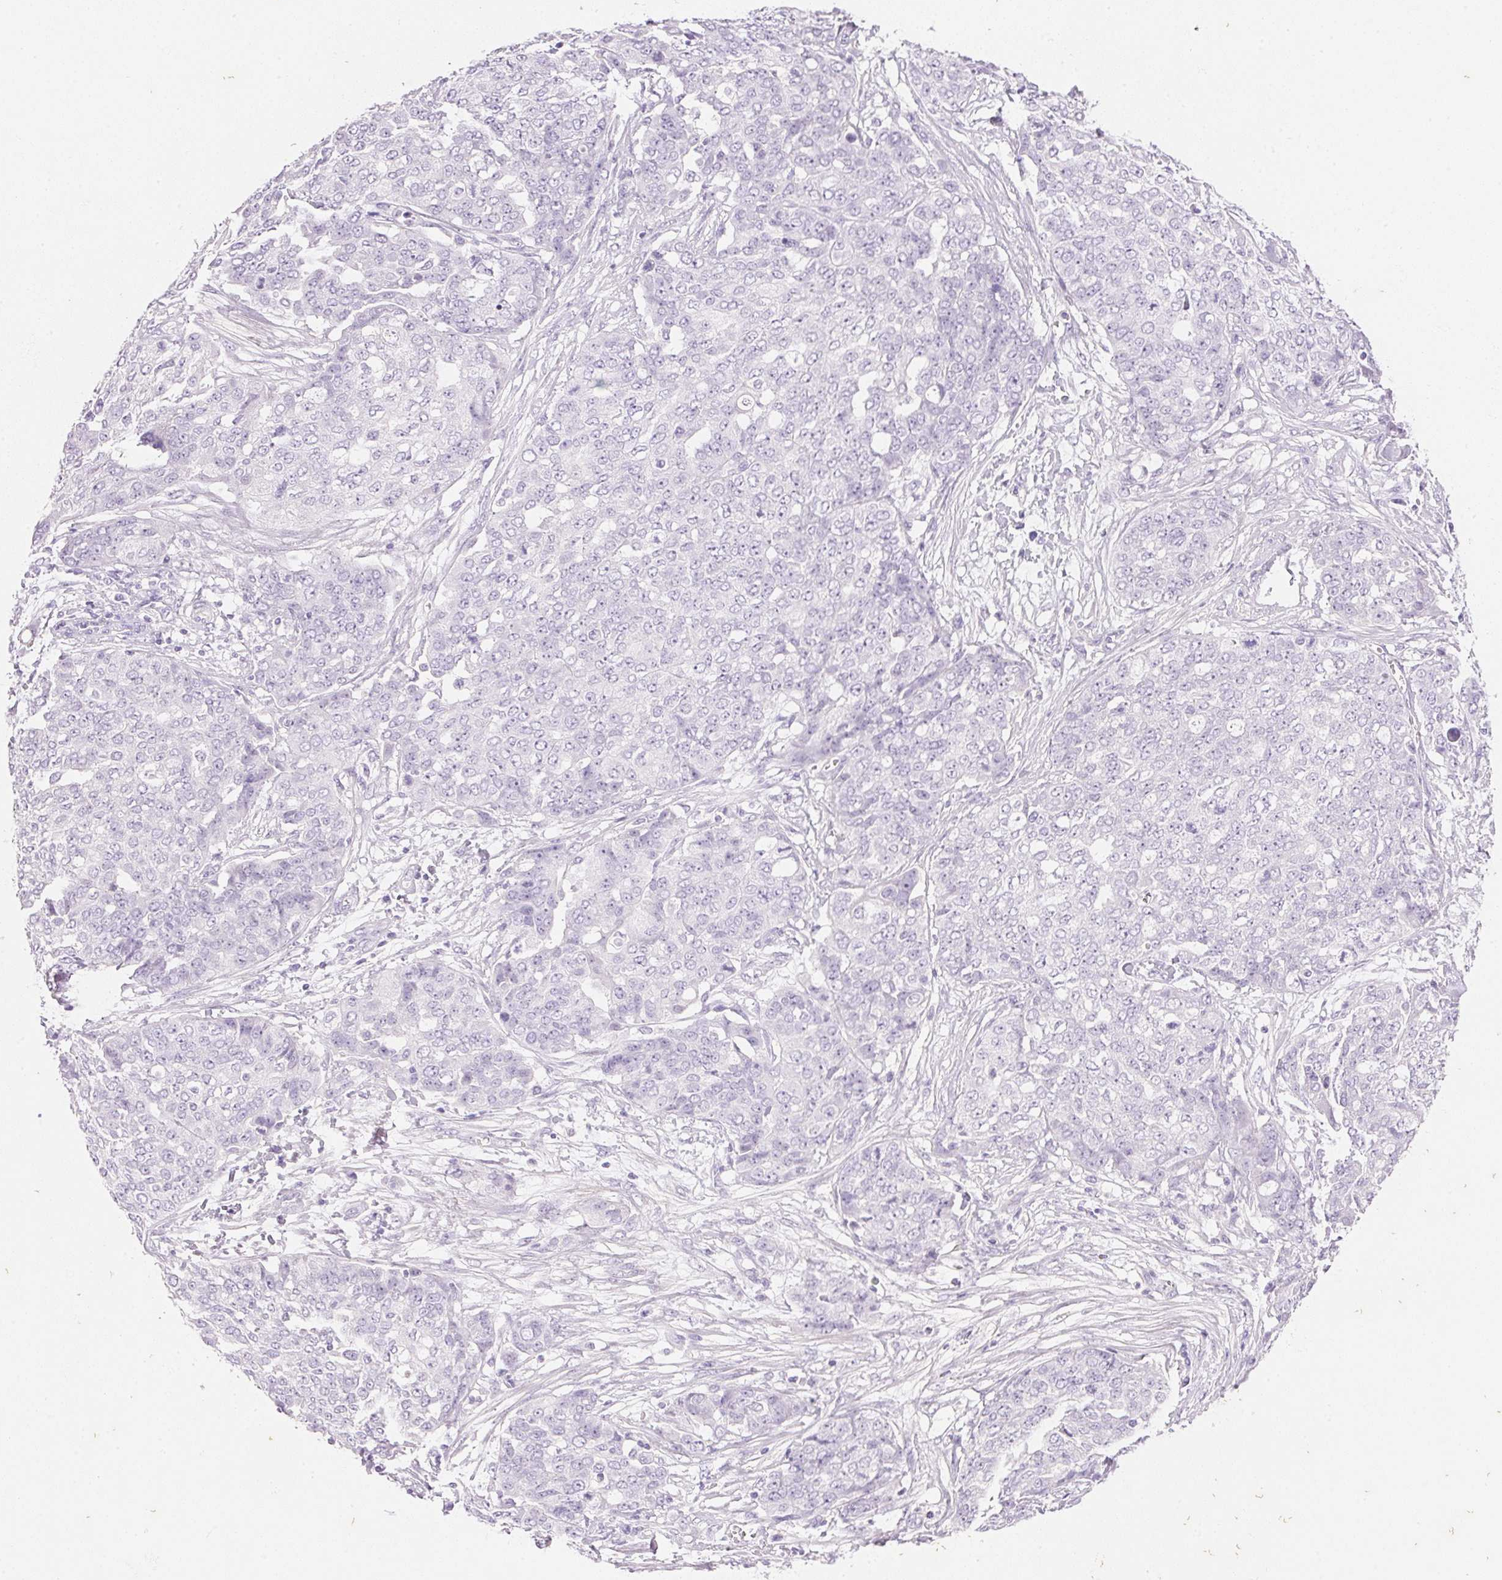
{"staining": {"intensity": "negative", "quantity": "none", "location": "none"}, "tissue": "ovarian cancer", "cell_type": "Tumor cells", "image_type": "cancer", "snomed": [{"axis": "morphology", "description": "Cystadenocarcinoma, serous, NOS"}, {"axis": "topography", "description": "Soft tissue"}, {"axis": "topography", "description": "Ovary"}], "caption": "A histopathology image of human serous cystadenocarcinoma (ovarian) is negative for staining in tumor cells. Brightfield microscopy of immunohistochemistry stained with DAB (3,3'-diaminobenzidine) (brown) and hematoxylin (blue), captured at high magnification.", "gene": "KCNE2", "patient": {"sex": "female", "age": 57}}